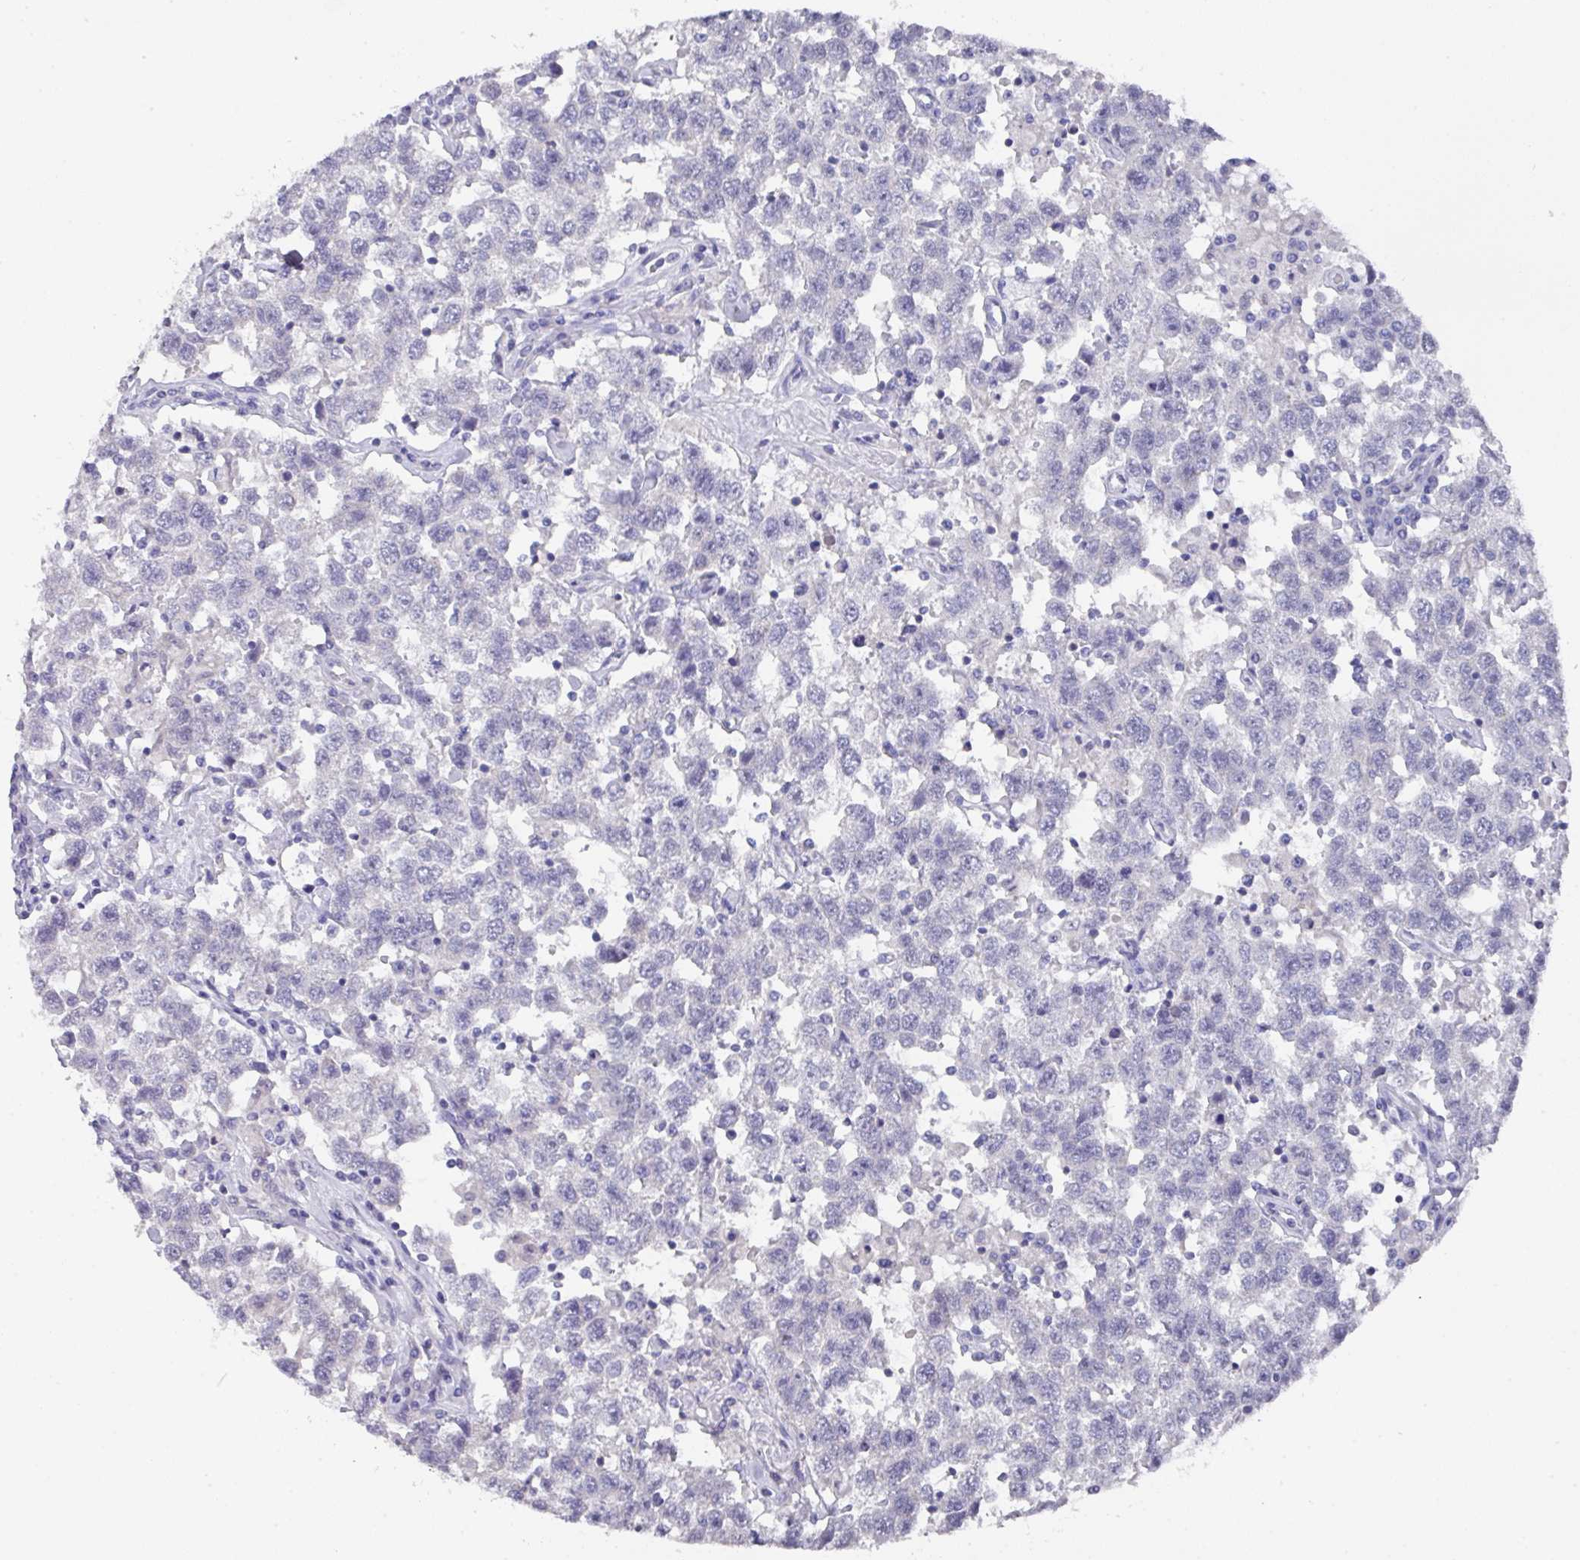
{"staining": {"intensity": "negative", "quantity": "none", "location": "none"}, "tissue": "testis cancer", "cell_type": "Tumor cells", "image_type": "cancer", "snomed": [{"axis": "morphology", "description": "Seminoma, NOS"}, {"axis": "topography", "description": "Testis"}], "caption": "A histopathology image of seminoma (testis) stained for a protein shows no brown staining in tumor cells. Nuclei are stained in blue.", "gene": "DAZL", "patient": {"sex": "male", "age": 41}}